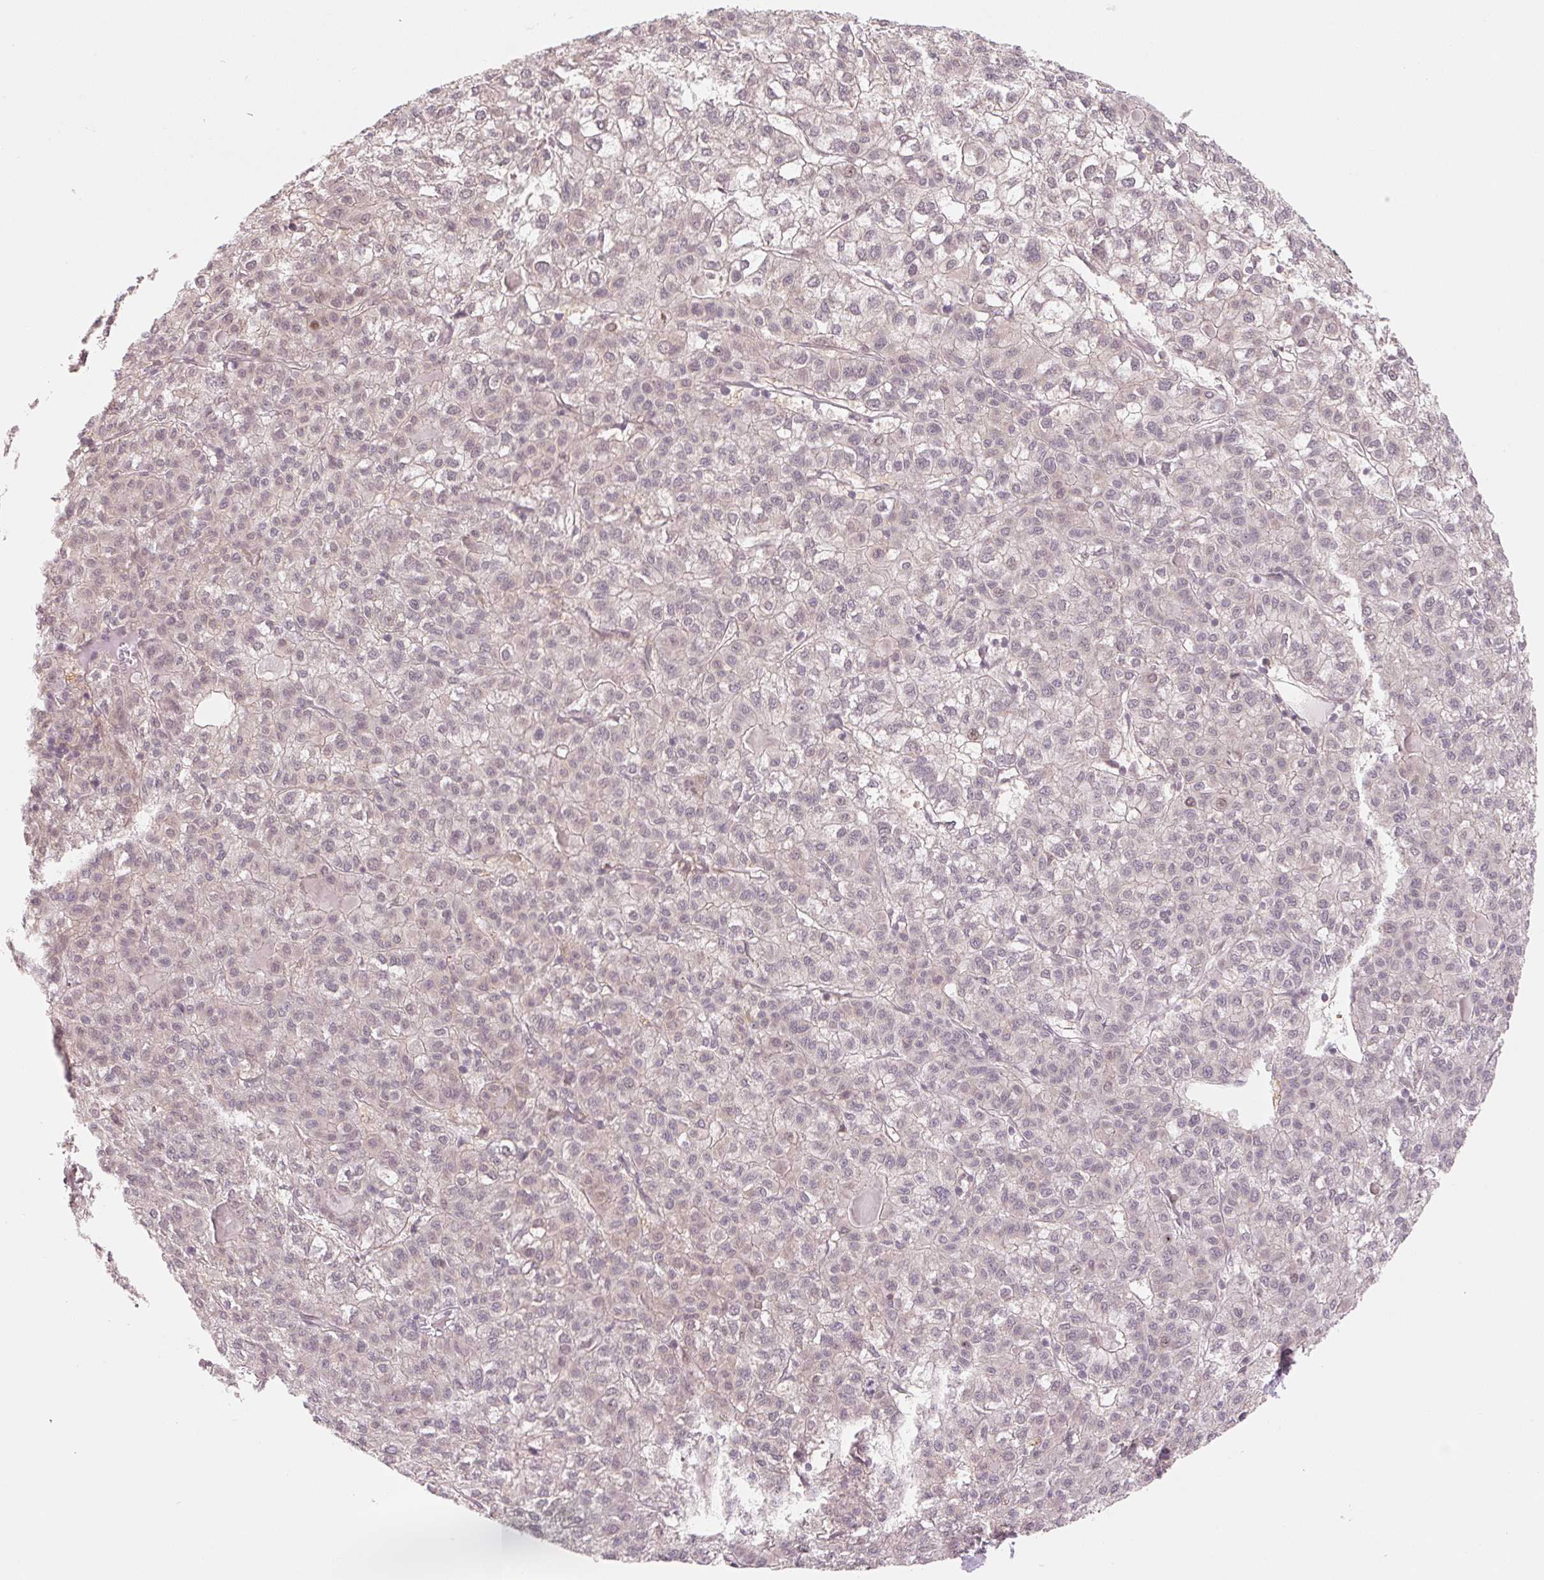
{"staining": {"intensity": "negative", "quantity": "none", "location": "none"}, "tissue": "liver cancer", "cell_type": "Tumor cells", "image_type": "cancer", "snomed": [{"axis": "morphology", "description": "Carcinoma, Hepatocellular, NOS"}, {"axis": "topography", "description": "Liver"}], "caption": "There is no significant expression in tumor cells of liver cancer.", "gene": "DNAJB6", "patient": {"sex": "female", "age": 43}}